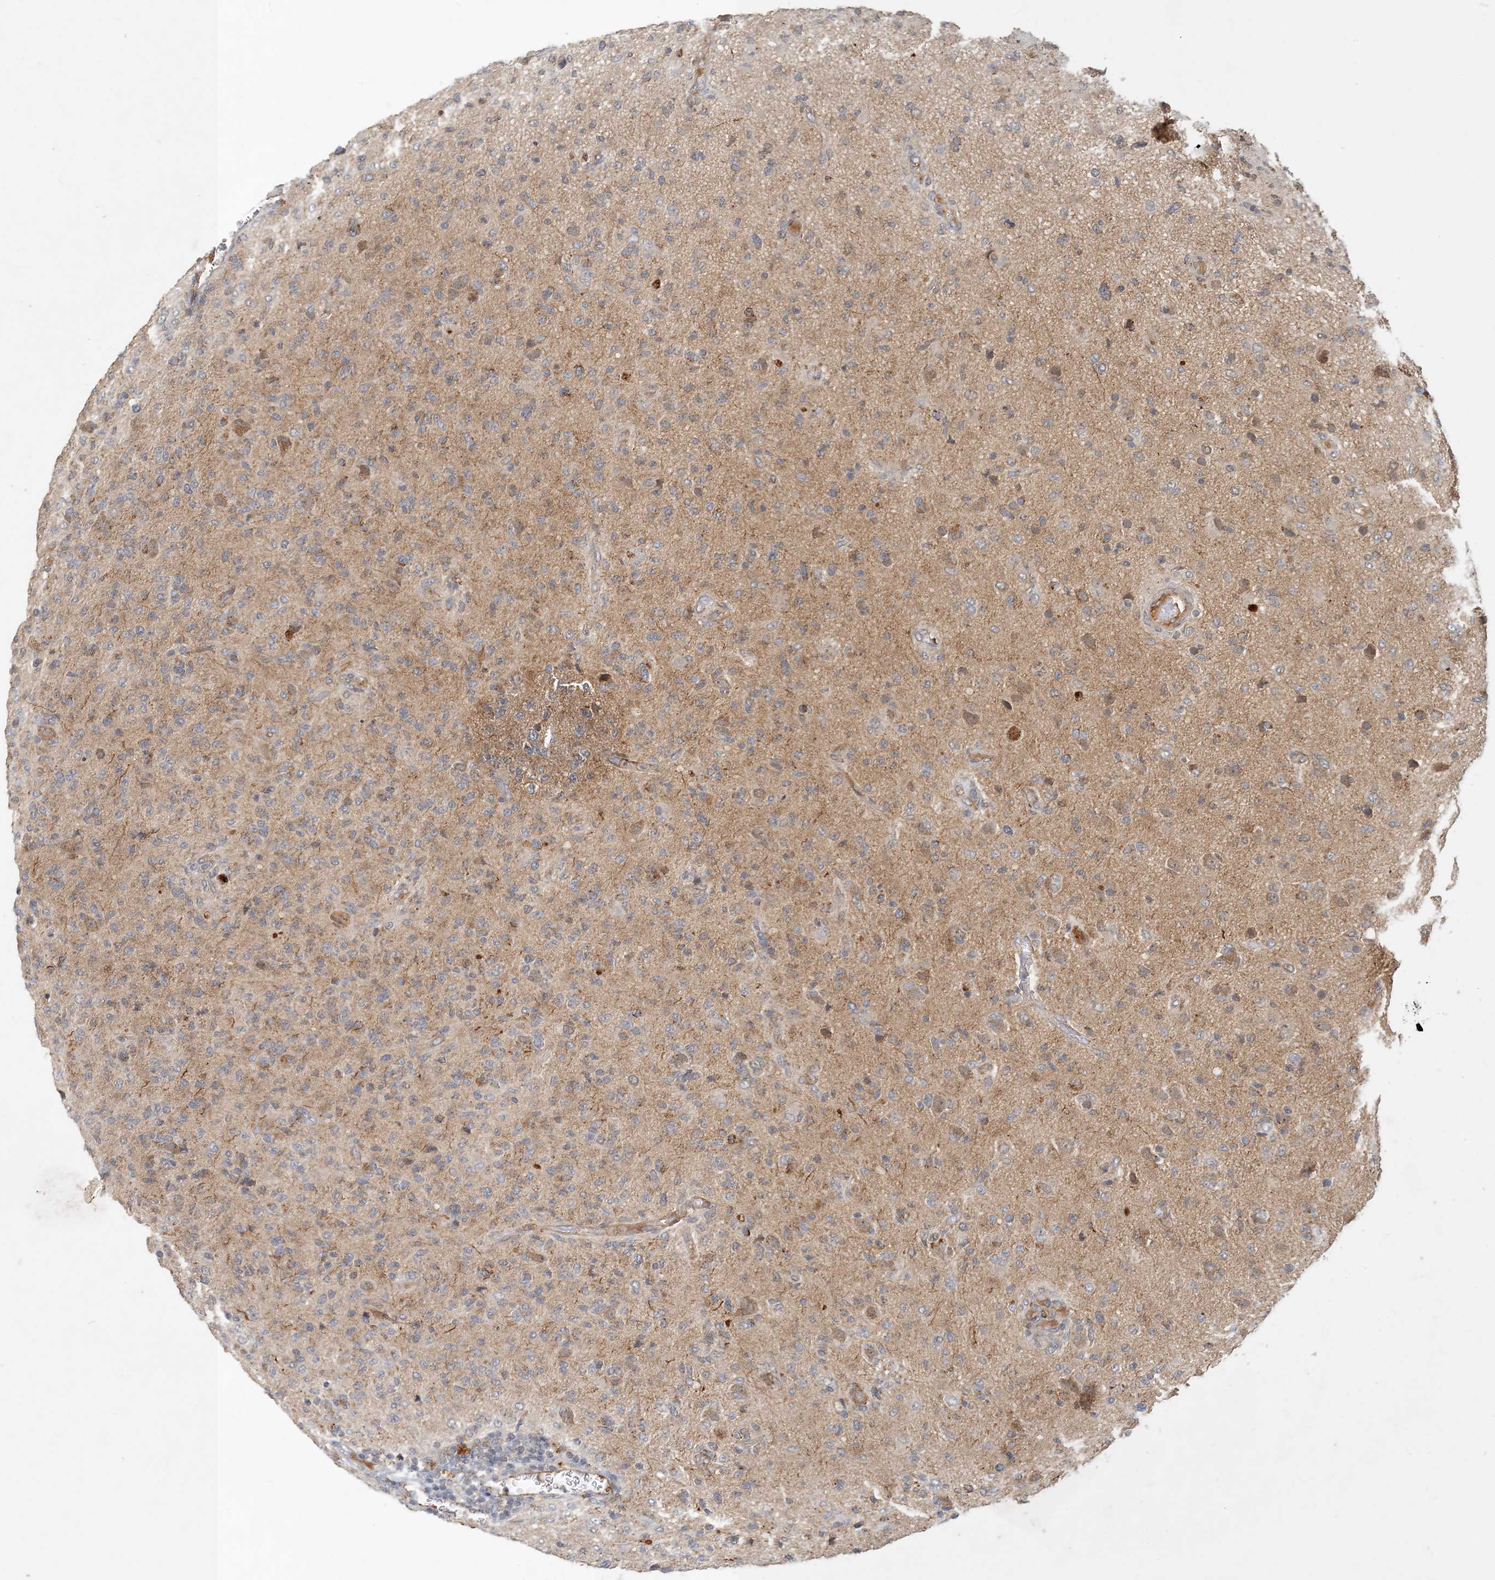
{"staining": {"intensity": "weak", "quantity": "<25%", "location": "cytoplasmic/membranous"}, "tissue": "glioma", "cell_type": "Tumor cells", "image_type": "cancer", "snomed": [{"axis": "morphology", "description": "Glioma, malignant, High grade"}, {"axis": "topography", "description": "Brain"}], "caption": "Tumor cells are negative for brown protein staining in high-grade glioma (malignant).", "gene": "ZBTB3", "patient": {"sex": "female", "age": 57}}